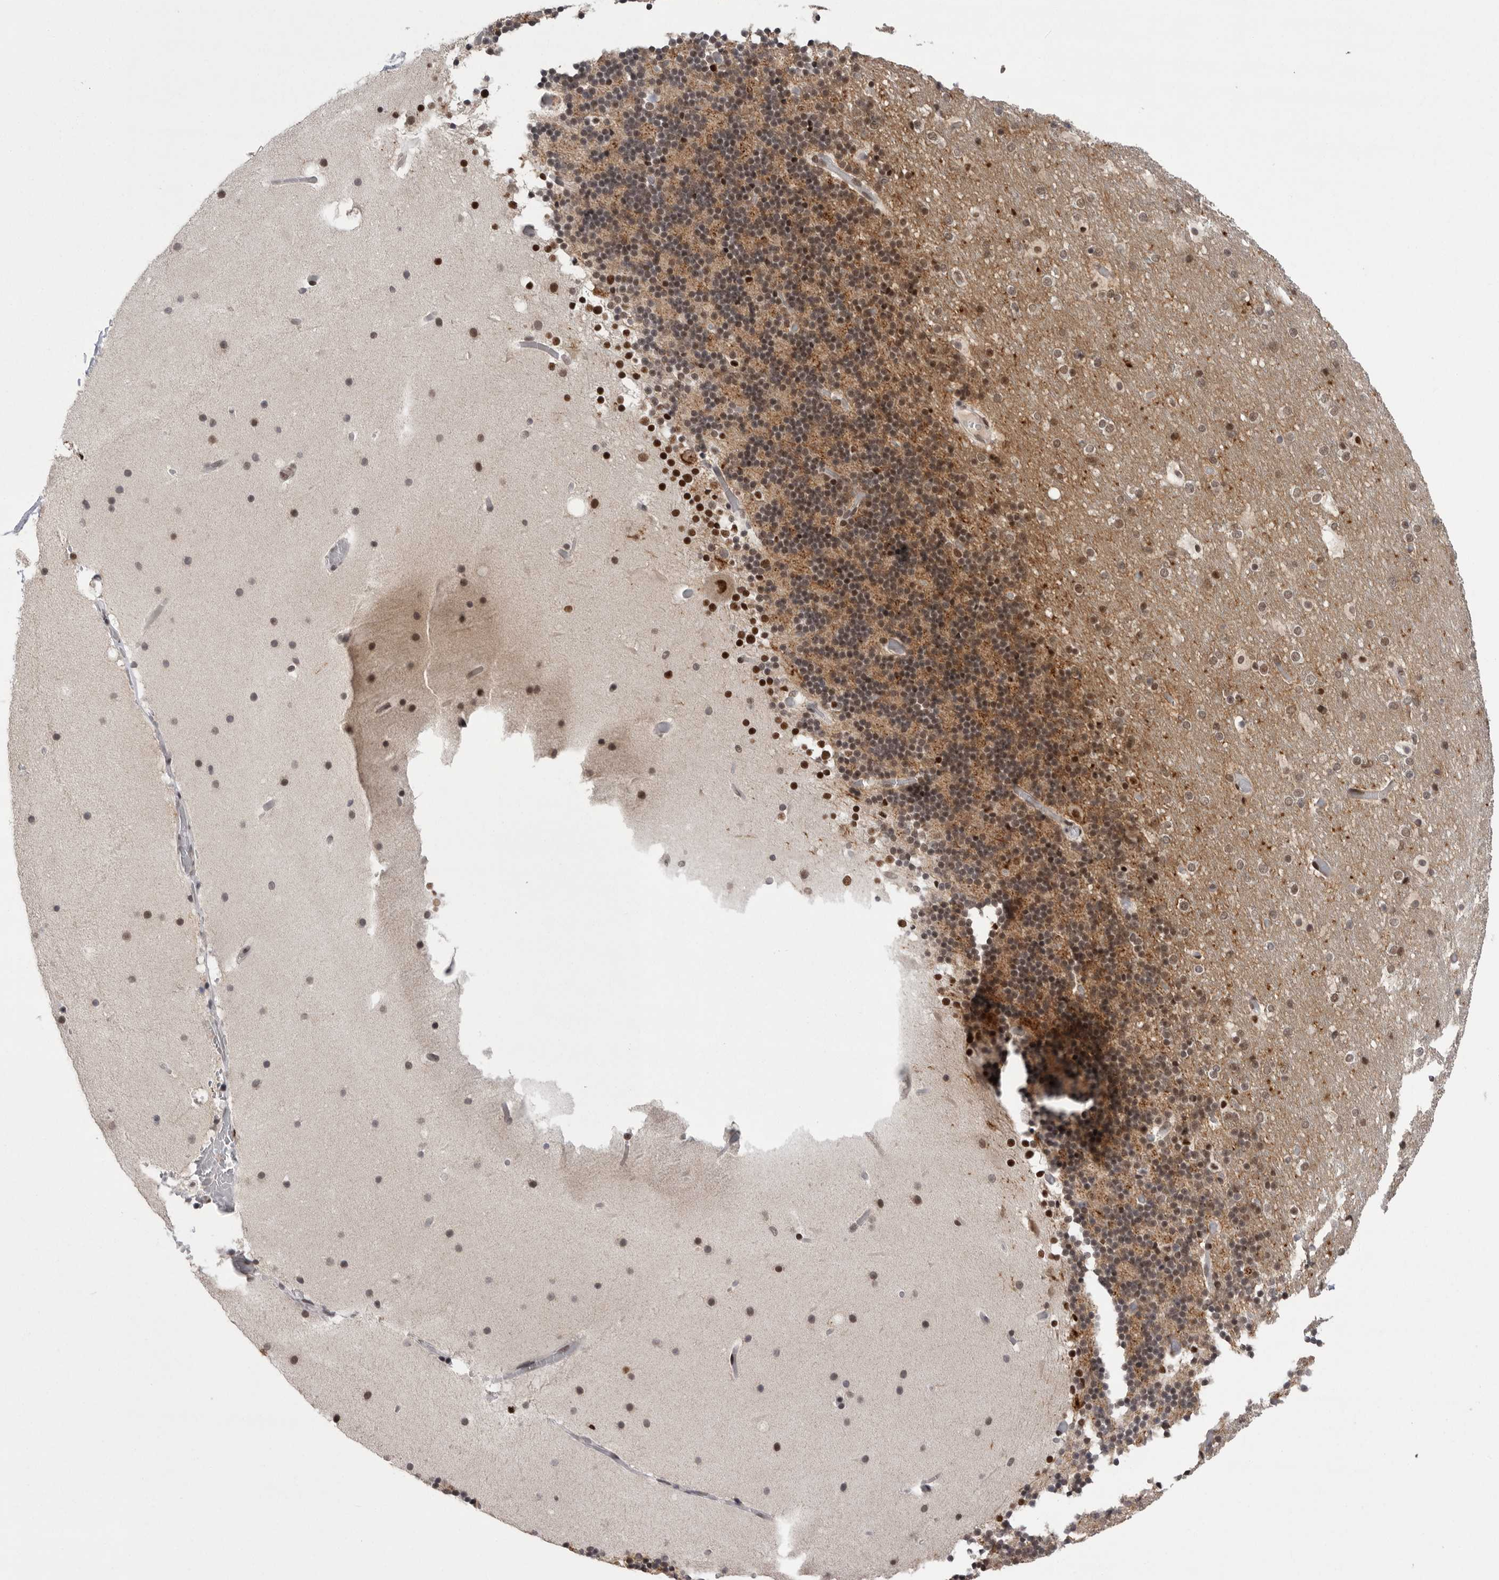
{"staining": {"intensity": "moderate", "quantity": ">75%", "location": "cytoplasmic/membranous,nuclear"}, "tissue": "cerebellum", "cell_type": "Cells in granular layer", "image_type": "normal", "snomed": [{"axis": "morphology", "description": "Normal tissue, NOS"}, {"axis": "topography", "description": "Cerebellum"}], "caption": "Immunohistochemistry (IHC) histopathology image of normal cerebellum: human cerebellum stained using IHC demonstrates medium levels of moderate protein expression localized specifically in the cytoplasmic/membranous,nuclear of cells in granular layer, appearing as a cytoplasmic/membranous,nuclear brown color.", "gene": "POU5F1", "patient": {"sex": "male", "age": 57}}